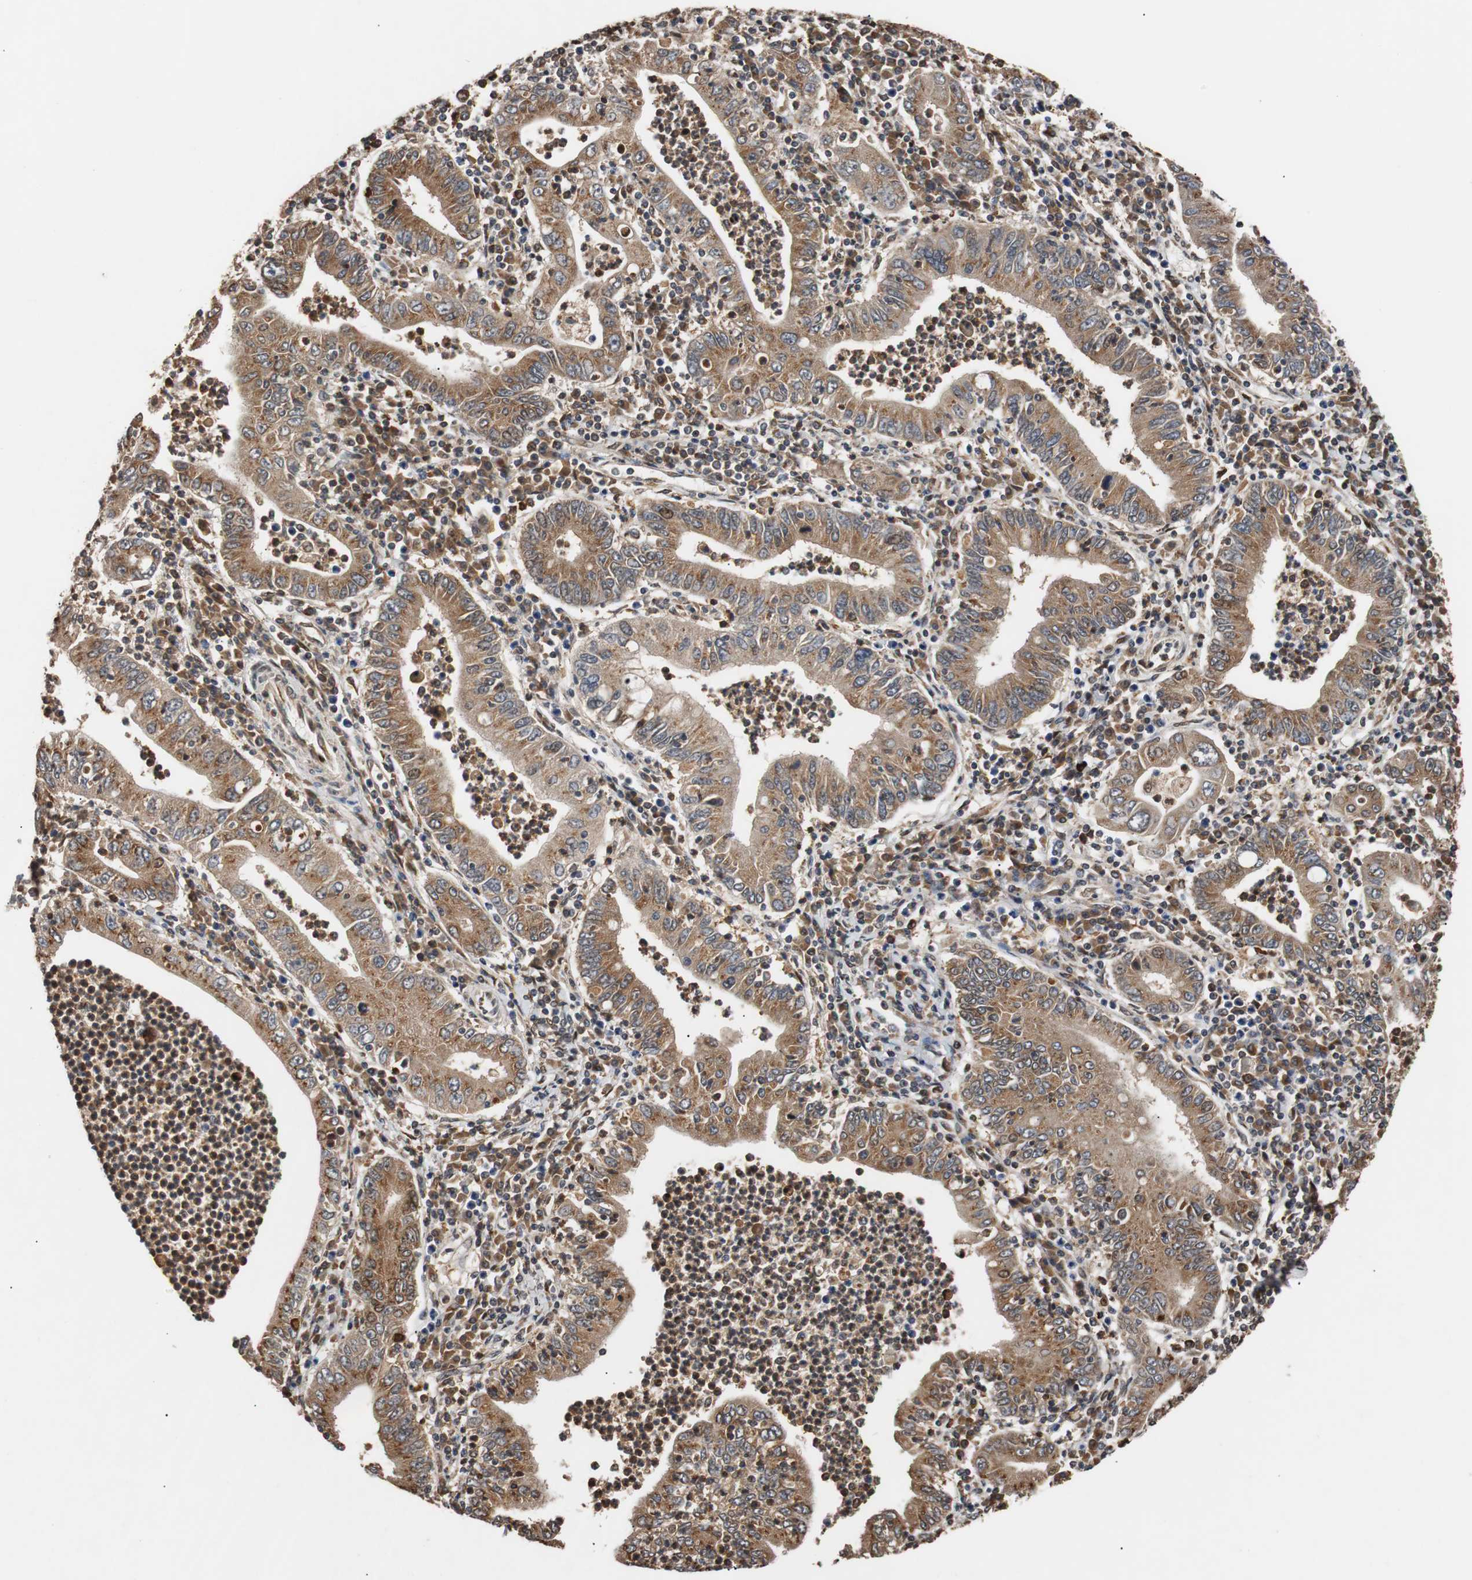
{"staining": {"intensity": "moderate", "quantity": ">75%", "location": "cytoplasmic/membranous"}, "tissue": "stomach cancer", "cell_type": "Tumor cells", "image_type": "cancer", "snomed": [{"axis": "morphology", "description": "Normal tissue, NOS"}, {"axis": "morphology", "description": "Adenocarcinoma, NOS"}, {"axis": "topography", "description": "Esophagus"}, {"axis": "topography", "description": "Stomach, upper"}, {"axis": "topography", "description": "Peripheral nerve tissue"}], "caption": "Human stomach cancer (adenocarcinoma) stained with a brown dye demonstrates moderate cytoplasmic/membranous positive staining in about >75% of tumor cells.", "gene": "USP31", "patient": {"sex": "male", "age": 62}}